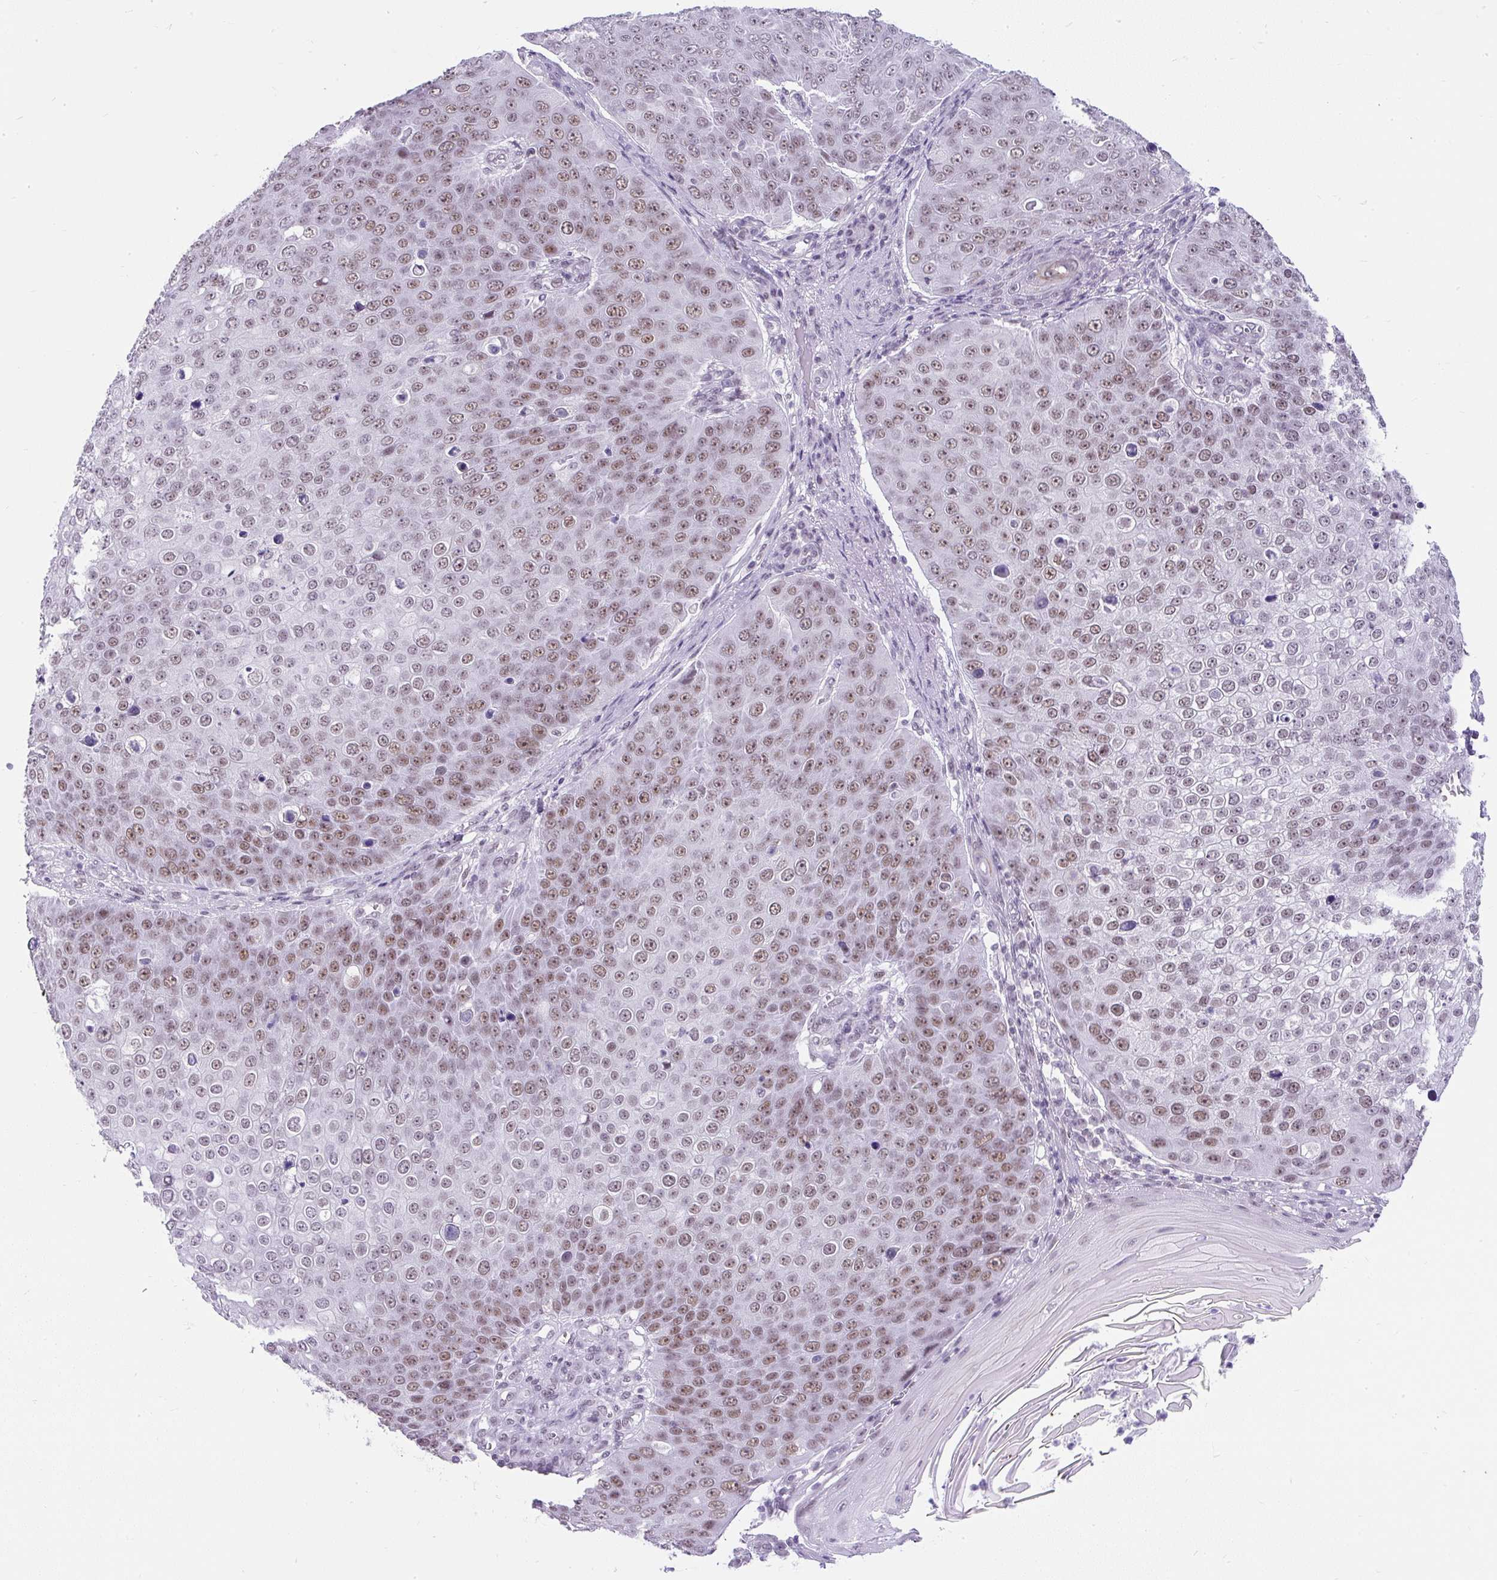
{"staining": {"intensity": "moderate", "quantity": ">75%", "location": "nuclear"}, "tissue": "skin cancer", "cell_type": "Tumor cells", "image_type": "cancer", "snomed": [{"axis": "morphology", "description": "Squamous cell carcinoma, NOS"}, {"axis": "topography", "description": "Skin"}], "caption": "Immunohistochemistry (IHC) histopathology image of neoplastic tissue: squamous cell carcinoma (skin) stained using immunohistochemistry reveals medium levels of moderate protein expression localized specifically in the nuclear of tumor cells, appearing as a nuclear brown color.", "gene": "PLCXD2", "patient": {"sex": "male", "age": 71}}